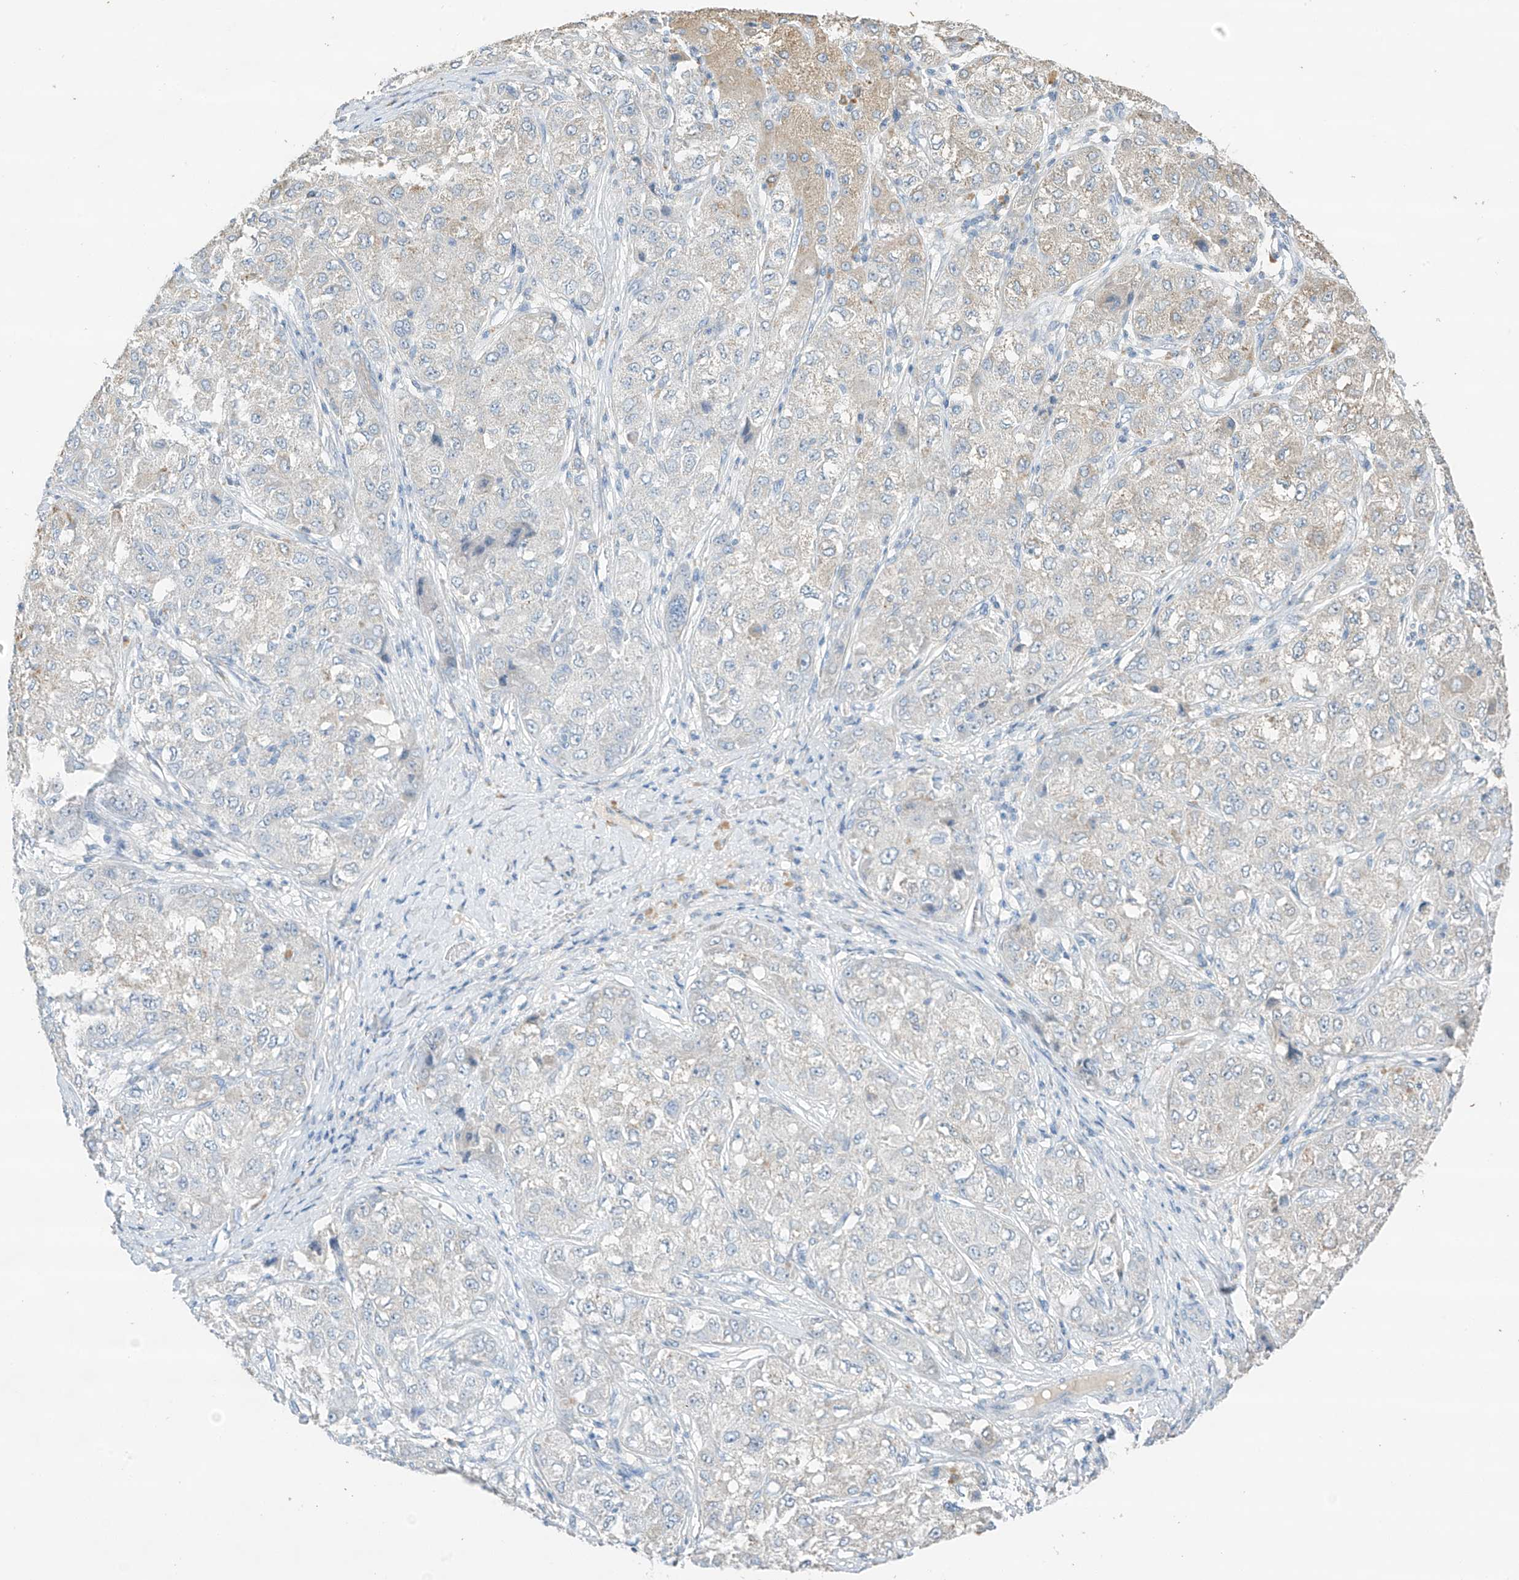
{"staining": {"intensity": "negative", "quantity": "none", "location": "none"}, "tissue": "liver cancer", "cell_type": "Tumor cells", "image_type": "cancer", "snomed": [{"axis": "morphology", "description": "Carcinoma, Hepatocellular, NOS"}, {"axis": "topography", "description": "Liver"}], "caption": "A micrograph of liver hepatocellular carcinoma stained for a protein displays no brown staining in tumor cells.", "gene": "CAPN13", "patient": {"sex": "male", "age": 80}}